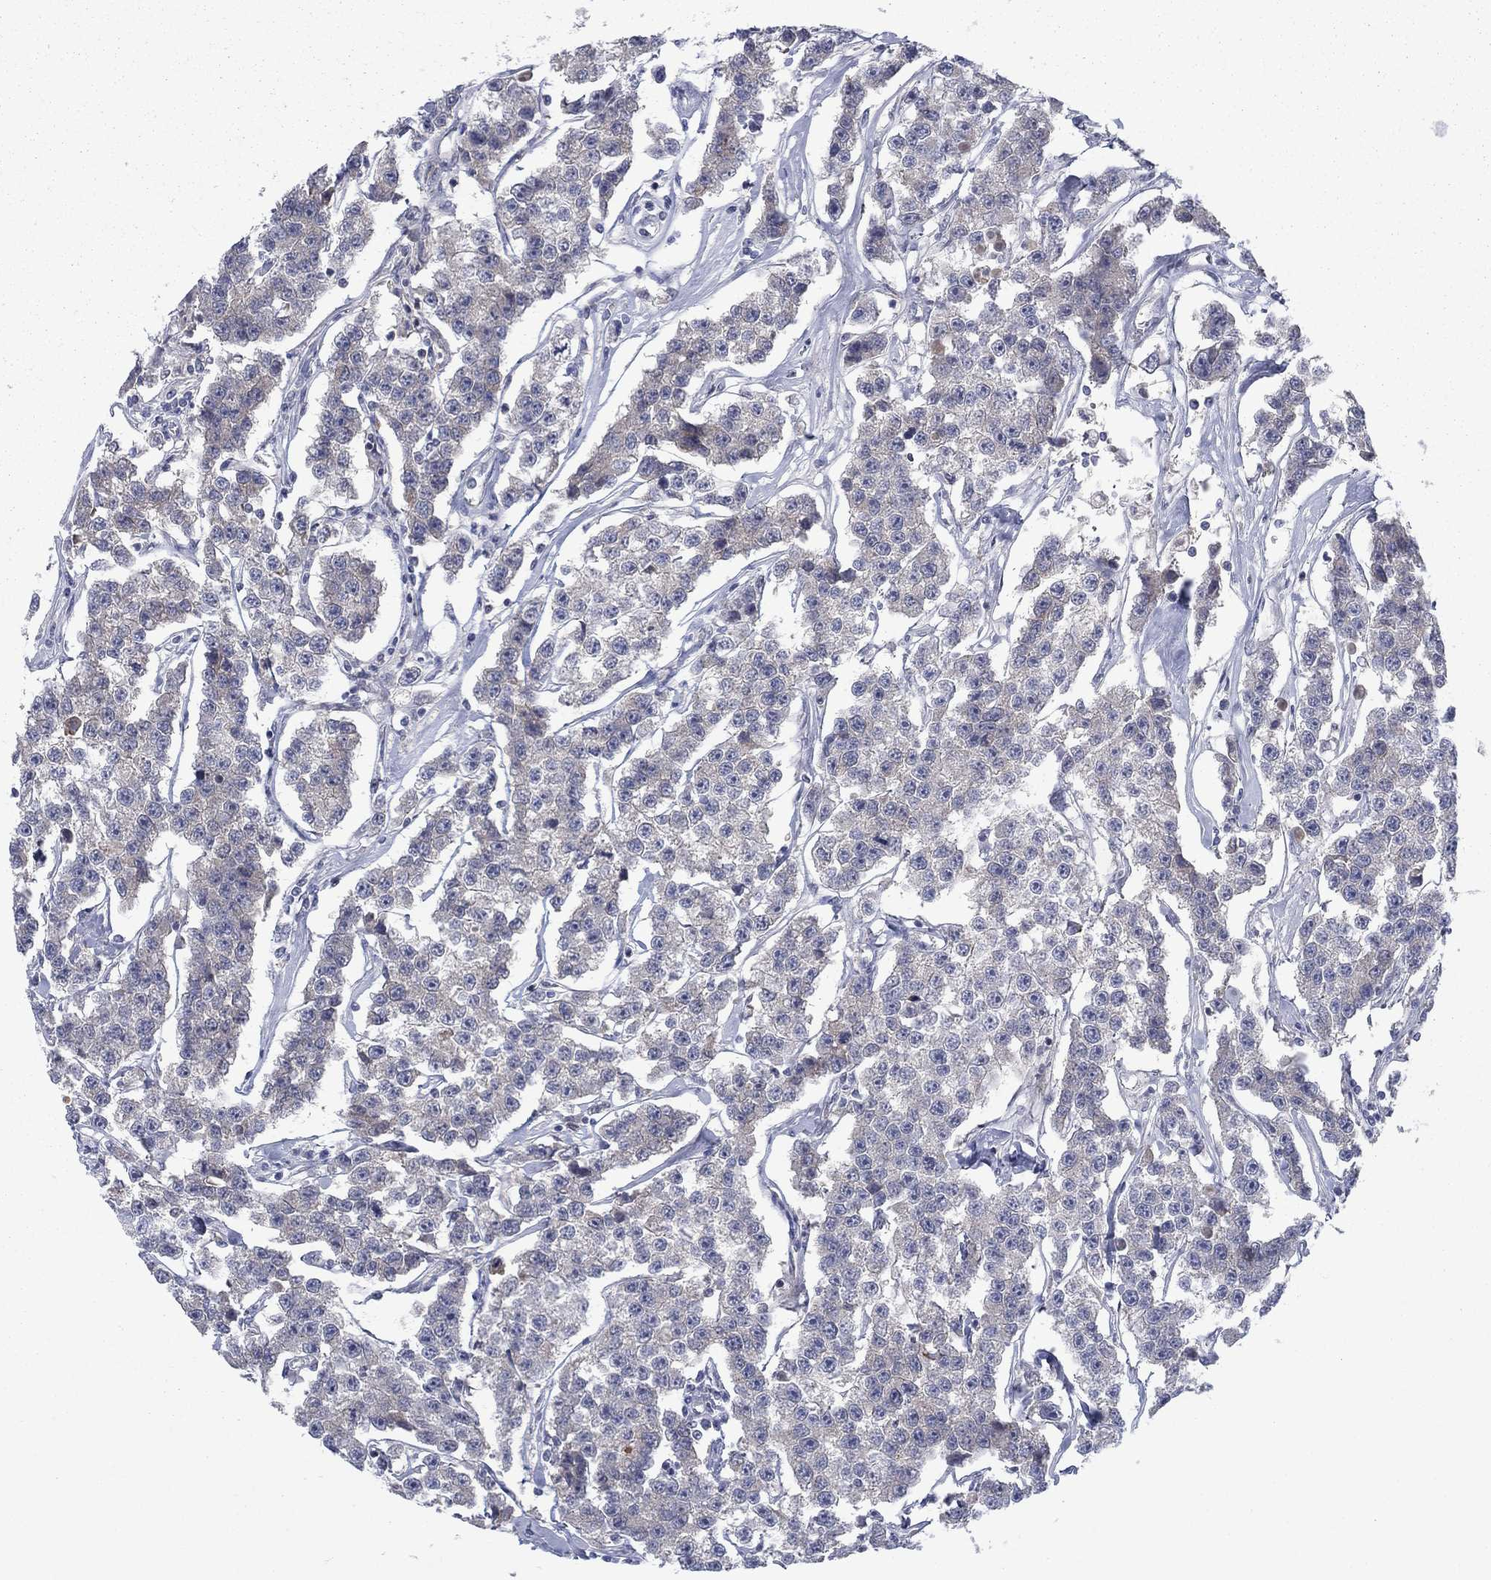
{"staining": {"intensity": "negative", "quantity": "none", "location": "none"}, "tissue": "testis cancer", "cell_type": "Tumor cells", "image_type": "cancer", "snomed": [{"axis": "morphology", "description": "Seminoma, NOS"}, {"axis": "topography", "description": "Testis"}], "caption": "High magnification brightfield microscopy of seminoma (testis) stained with DAB (brown) and counterstained with hematoxylin (blue): tumor cells show no significant positivity.", "gene": "KIF15", "patient": {"sex": "male", "age": 59}}